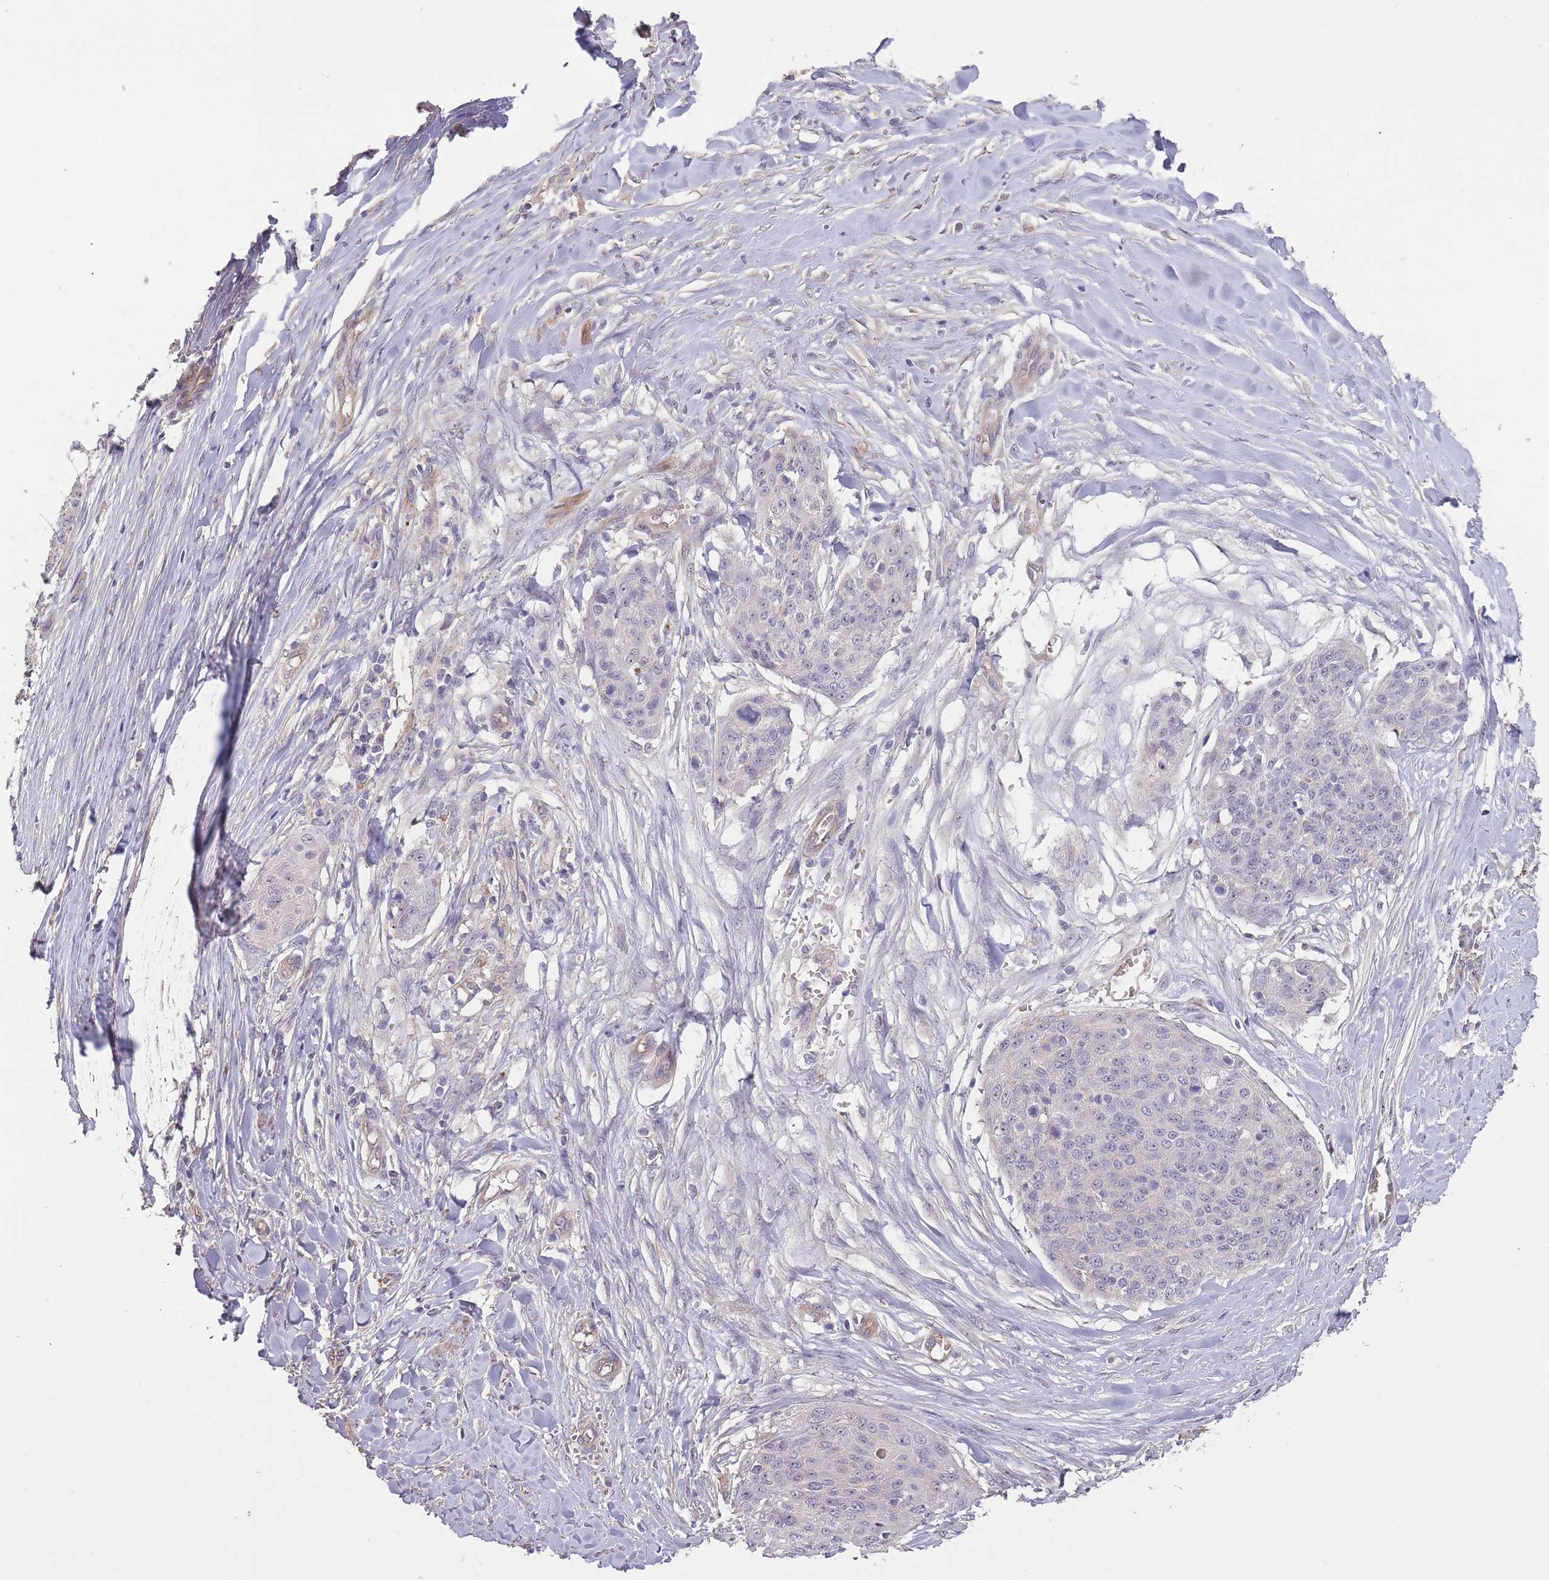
{"staining": {"intensity": "negative", "quantity": "none", "location": "none"}, "tissue": "skin cancer", "cell_type": "Tumor cells", "image_type": "cancer", "snomed": [{"axis": "morphology", "description": "Squamous cell carcinoma, NOS"}, {"axis": "topography", "description": "Skin"}, {"axis": "topography", "description": "Vulva"}], "caption": "High magnification brightfield microscopy of skin cancer stained with DAB (3,3'-diaminobenzidine) (brown) and counterstained with hematoxylin (blue): tumor cells show no significant positivity. (Brightfield microscopy of DAB immunohistochemistry (IHC) at high magnification).", "gene": "KIAA1755", "patient": {"sex": "female", "age": 85}}